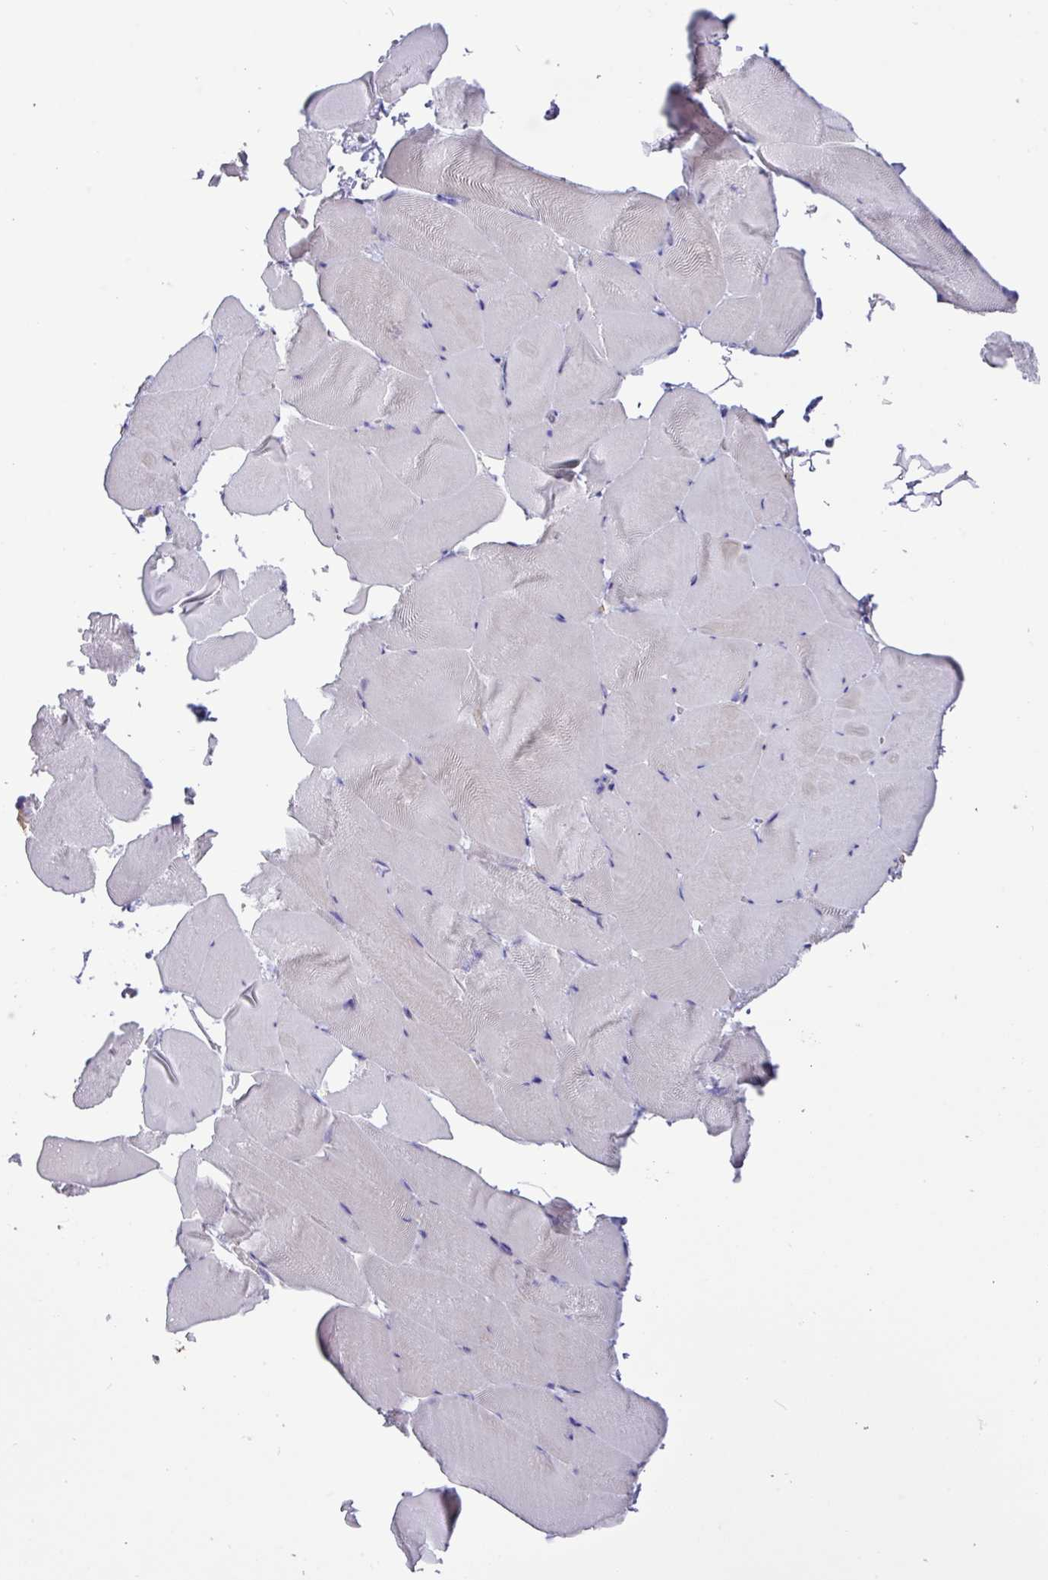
{"staining": {"intensity": "negative", "quantity": "none", "location": "none"}, "tissue": "skeletal muscle", "cell_type": "Myocytes", "image_type": "normal", "snomed": [{"axis": "morphology", "description": "Normal tissue, NOS"}, {"axis": "topography", "description": "Skeletal muscle"}], "caption": "Myocytes show no significant positivity in normal skeletal muscle.", "gene": "MRM2", "patient": {"sex": "female", "age": 64}}